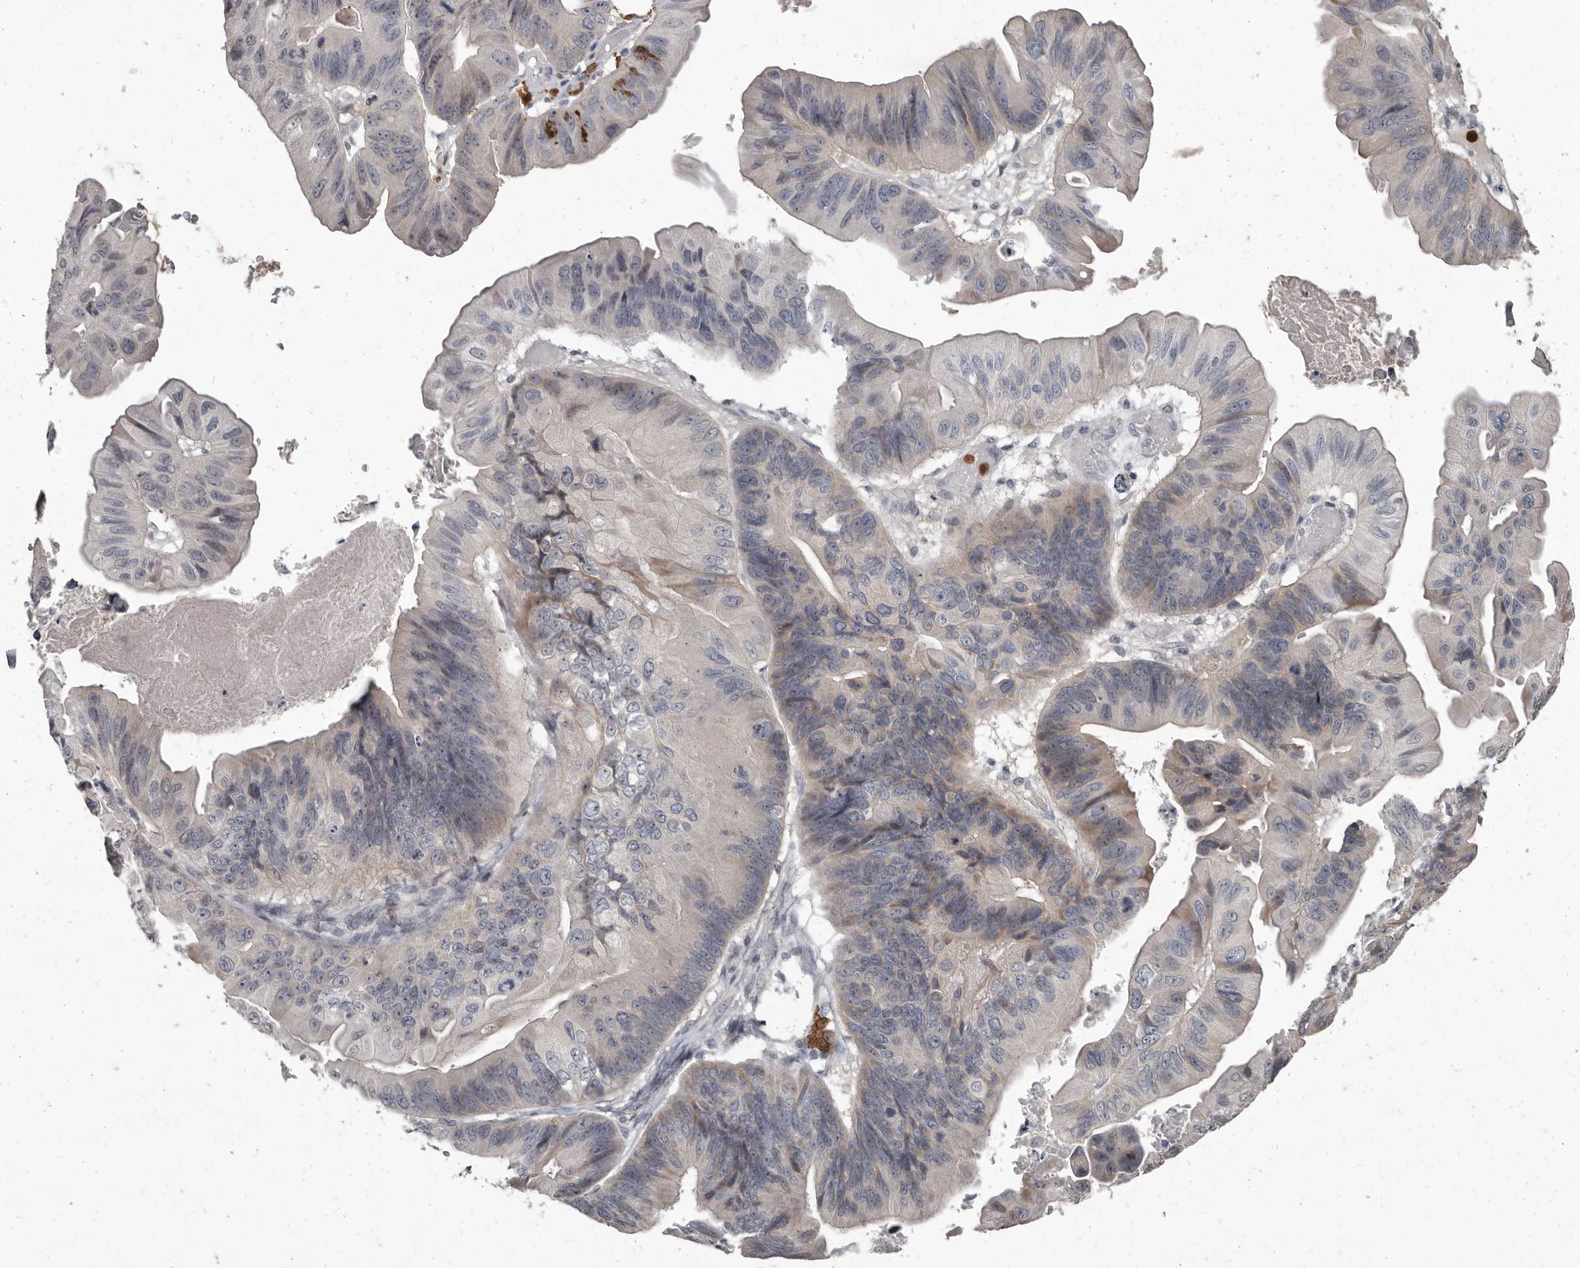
{"staining": {"intensity": "negative", "quantity": "none", "location": "none"}, "tissue": "ovarian cancer", "cell_type": "Tumor cells", "image_type": "cancer", "snomed": [{"axis": "morphology", "description": "Cystadenocarcinoma, mucinous, NOS"}, {"axis": "topography", "description": "Ovary"}], "caption": "Ovarian cancer stained for a protein using IHC demonstrates no positivity tumor cells.", "gene": "GPR157", "patient": {"sex": "female", "age": 61}}